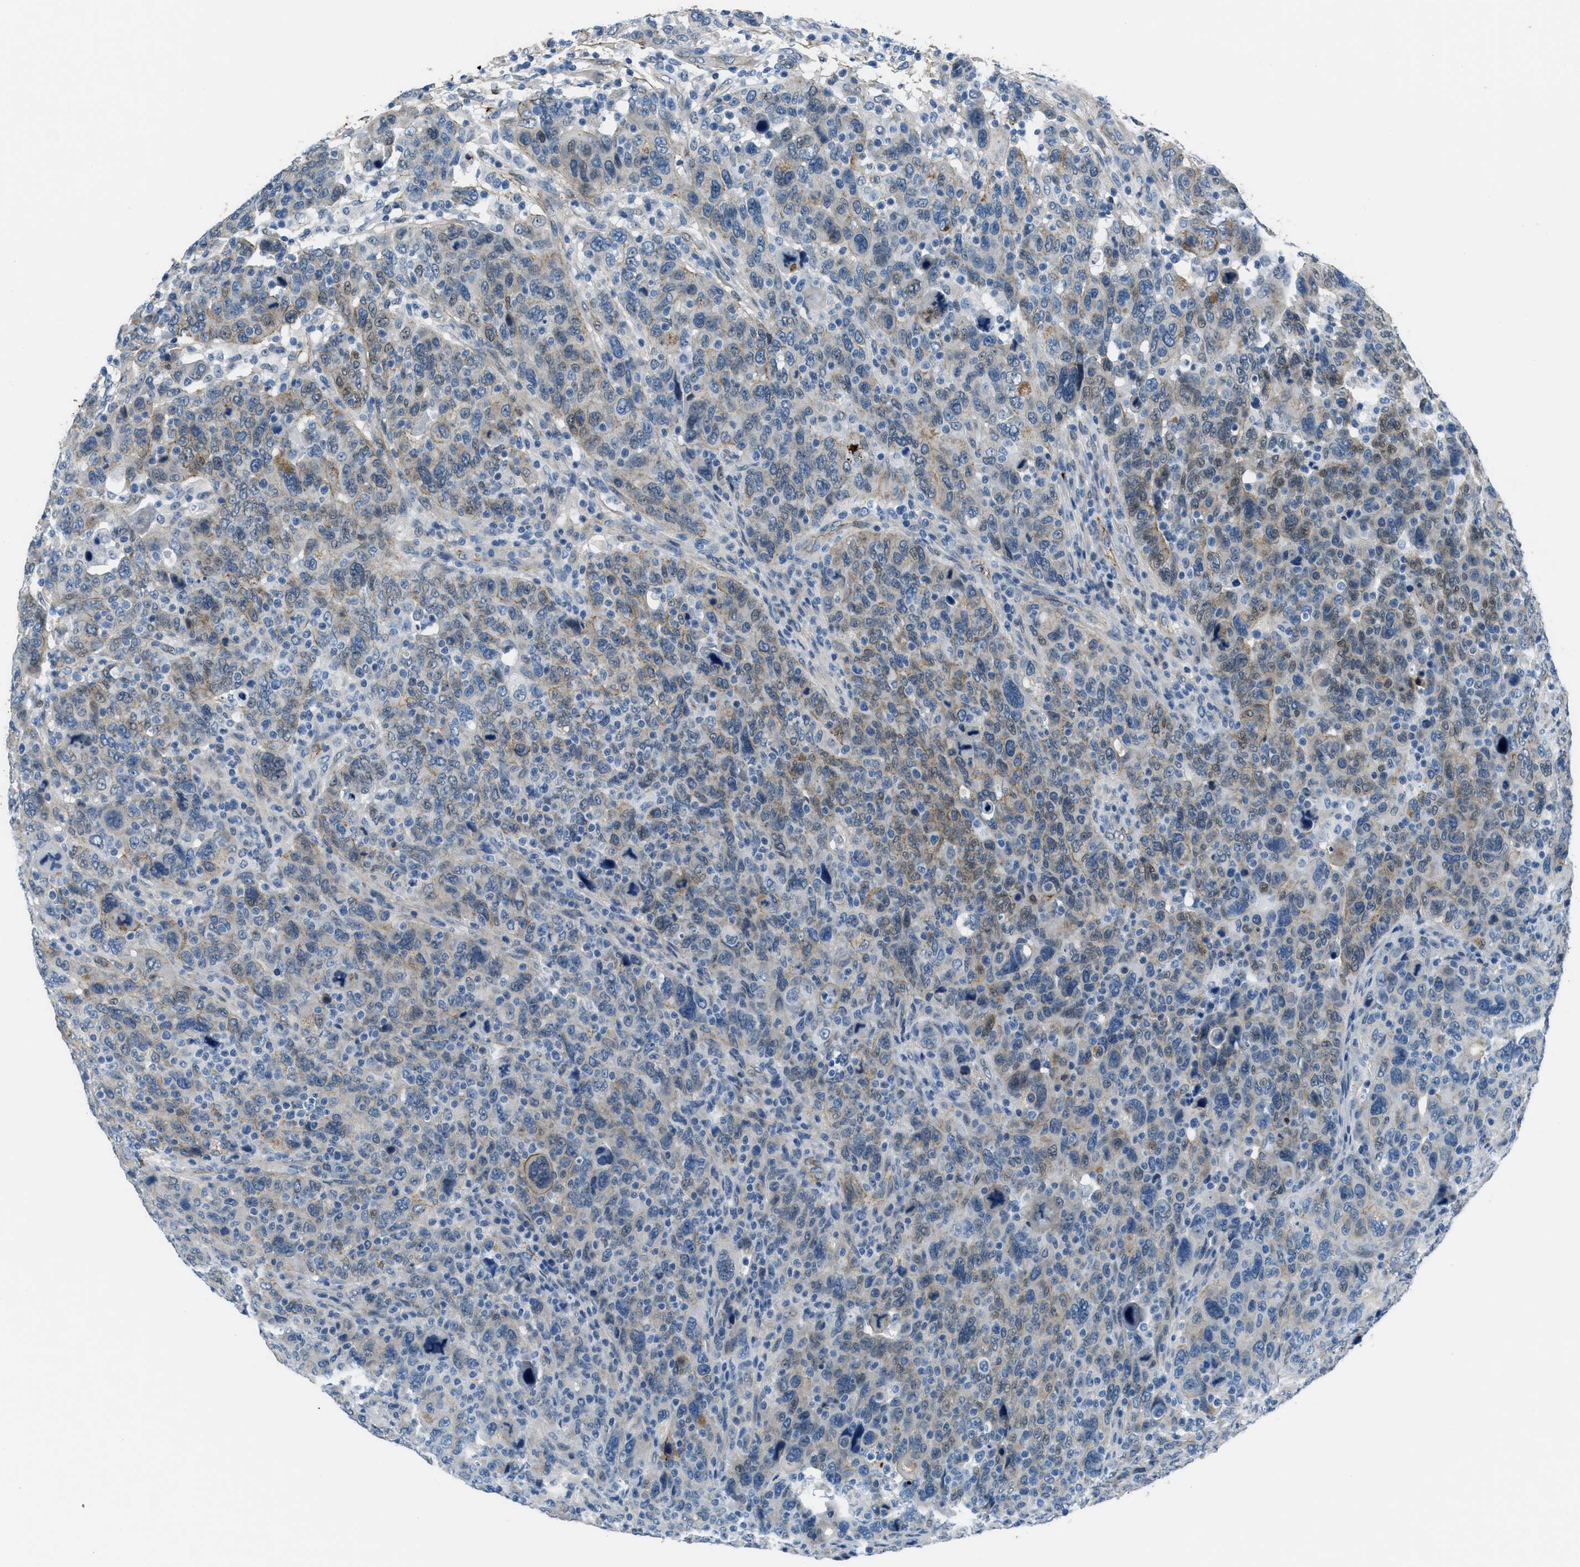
{"staining": {"intensity": "weak", "quantity": "<25%", "location": "cytoplasmic/membranous"}, "tissue": "breast cancer", "cell_type": "Tumor cells", "image_type": "cancer", "snomed": [{"axis": "morphology", "description": "Duct carcinoma"}, {"axis": "topography", "description": "Breast"}], "caption": "DAB (3,3'-diaminobenzidine) immunohistochemical staining of breast cancer (invasive ductal carcinoma) displays no significant expression in tumor cells.", "gene": "FBN1", "patient": {"sex": "female", "age": 37}}